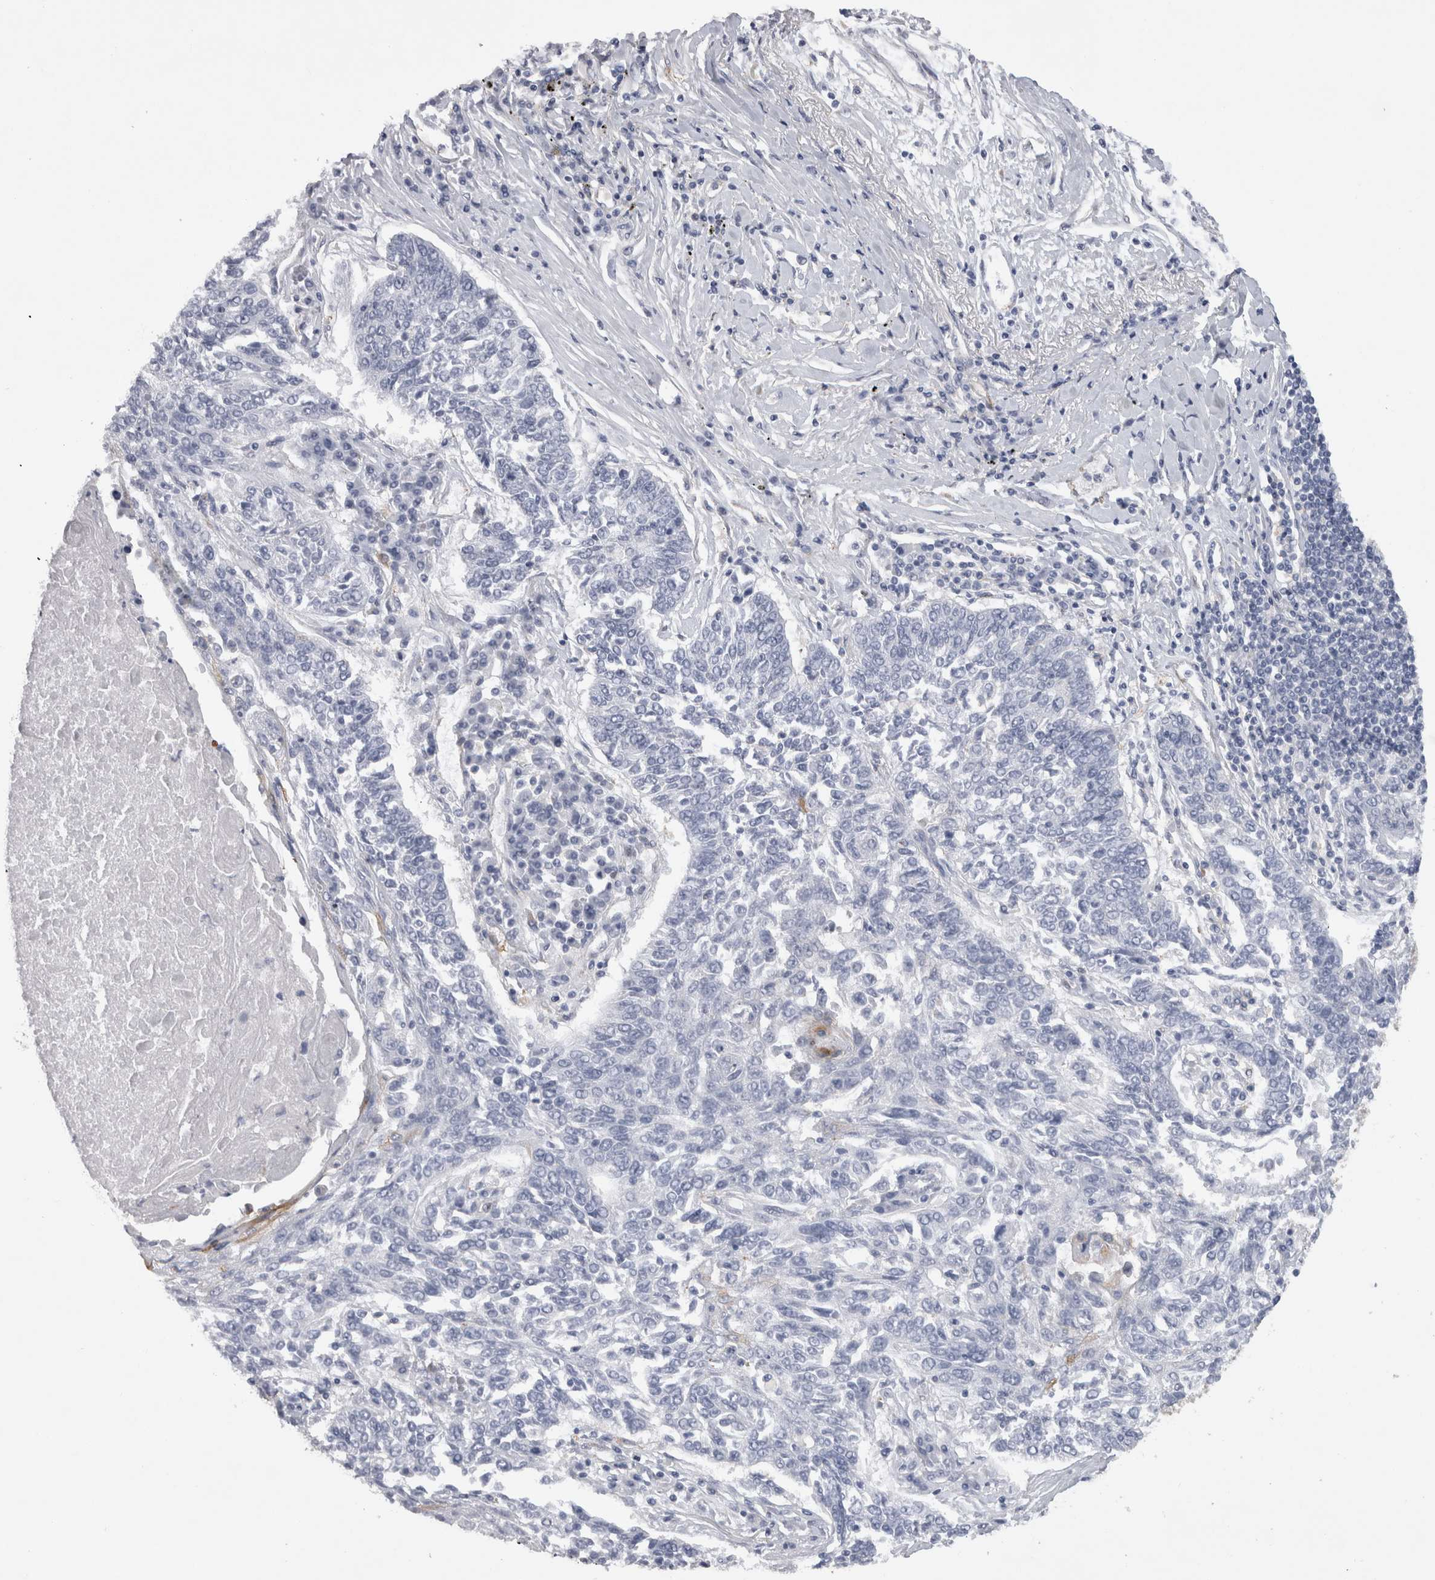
{"staining": {"intensity": "negative", "quantity": "none", "location": "none"}, "tissue": "lung cancer", "cell_type": "Tumor cells", "image_type": "cancer", "snomed": [{"axis": "morphology", "description": "Normal tissue, NOS"}, {"axis": "morphology", "description": "Squamous cell carcinoma, NOS"}, {"axis": "topography", "description": "Cartilage tissue"}, {"axis": "topography", "description": "Bronchus"}, {"axis": "topography", "description": "Lung"}], "caption": "IHC image of human squamous cell carcinoma (lung) stained for a protein (brown), which reveals no positivity in tumor cells. The staining was performed using DAB (3,3'-diaminobenzidine) to visualize the protein expression in brown, while the nuclei were stained in blue with hematoxylin (Magnification: 20x).", "gene": "ATXN3", "patient": {"sex": "female", "age": 49}}